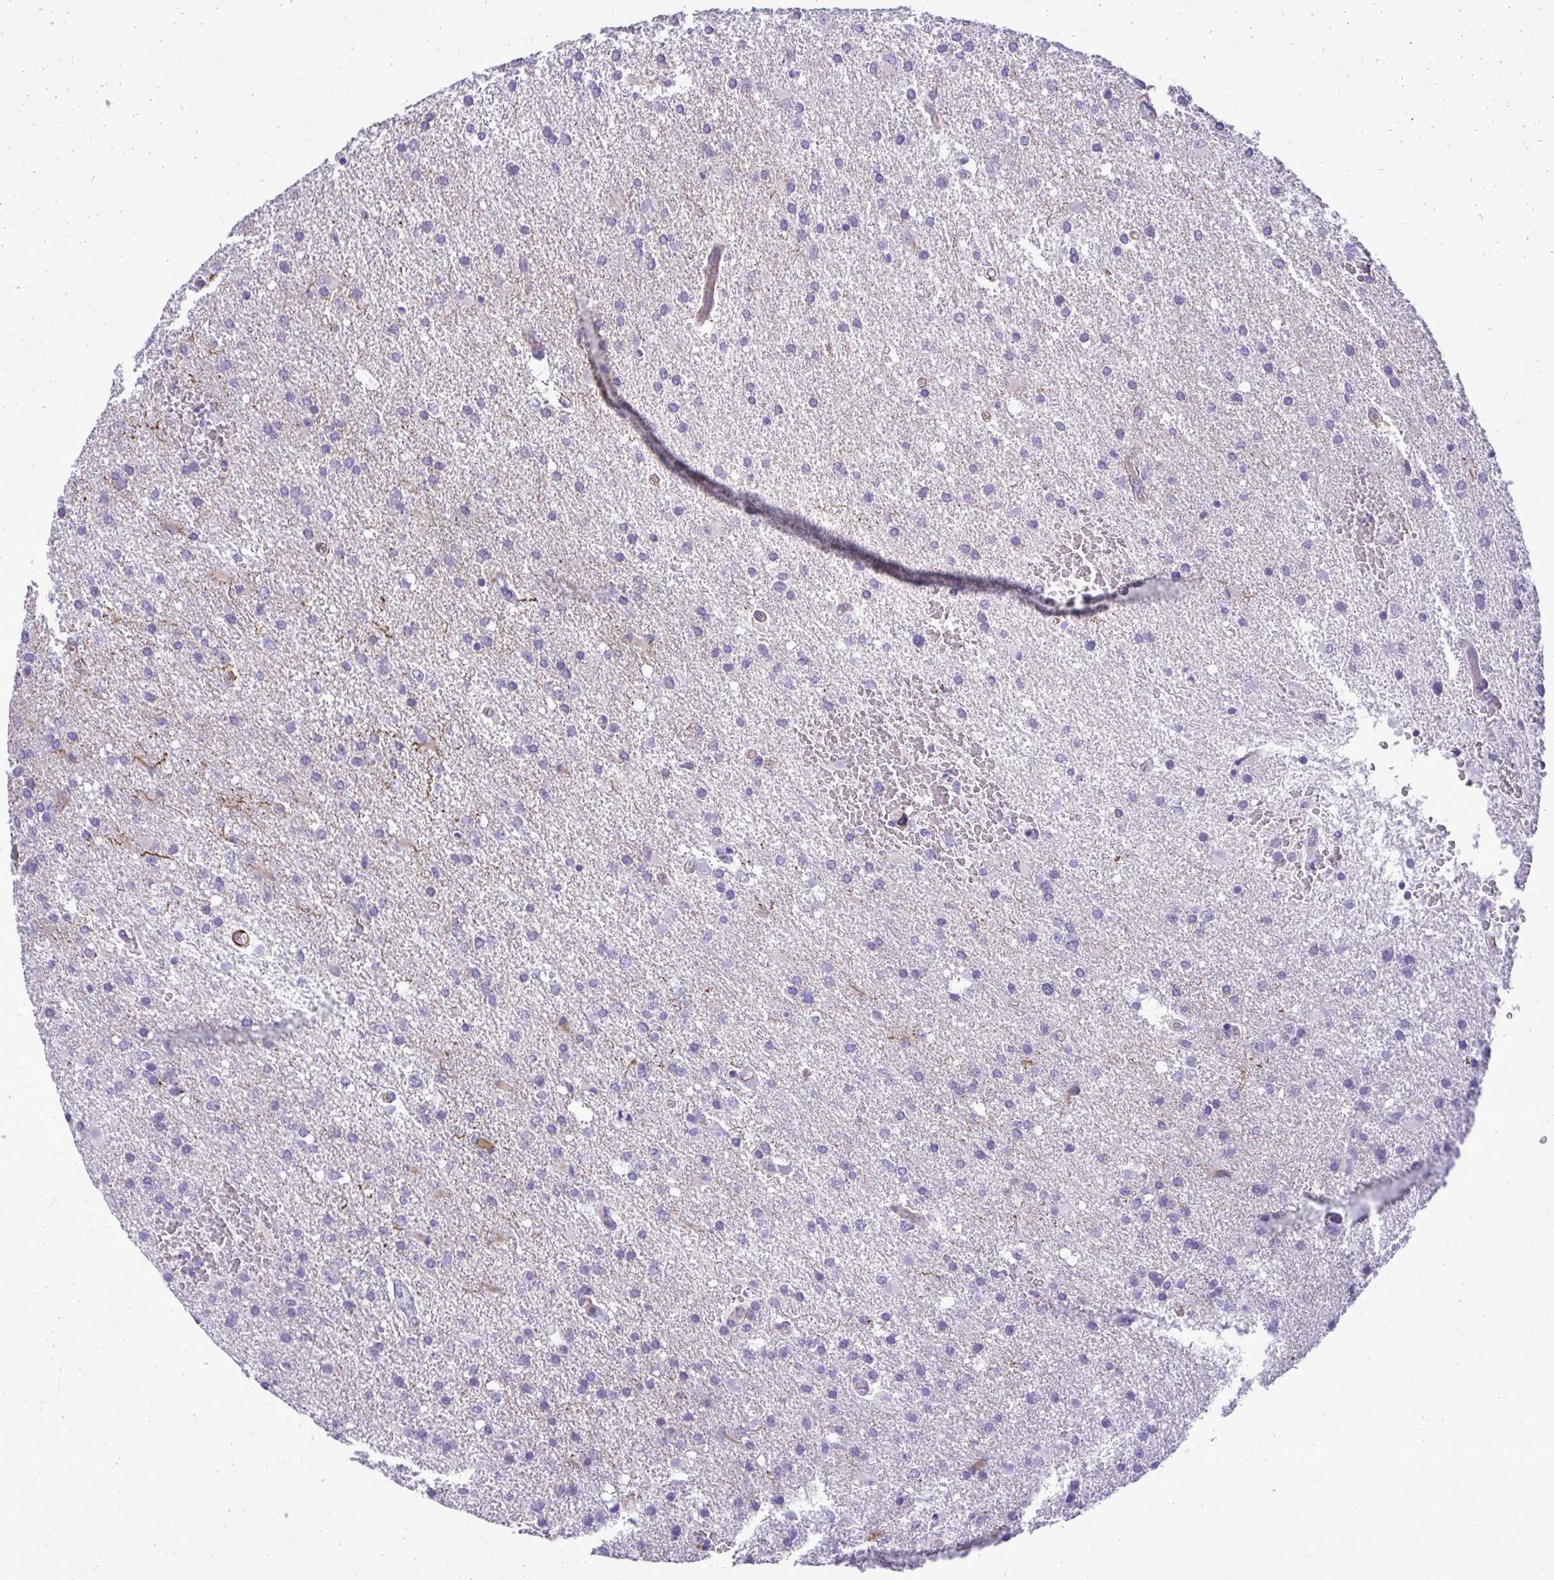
{"staining": {"intensity": "negative", "quantity": "none", "location": "none"}, "tissue": "glioma", "cell_type": "Tumor cells", "image_type": "cancer", "snomed": [{"axis": "morphology", "description": "Glioma, malignant, High grade"}, {"axis": "topography", "description": "Brain"}], "caption": "Immunohistochemistry (IHC) of malignant glioma (high-grade) shows no staining in tumor cells.", "gene": "PITPNM3", "patient": {"sex": "male", "age": 68}}